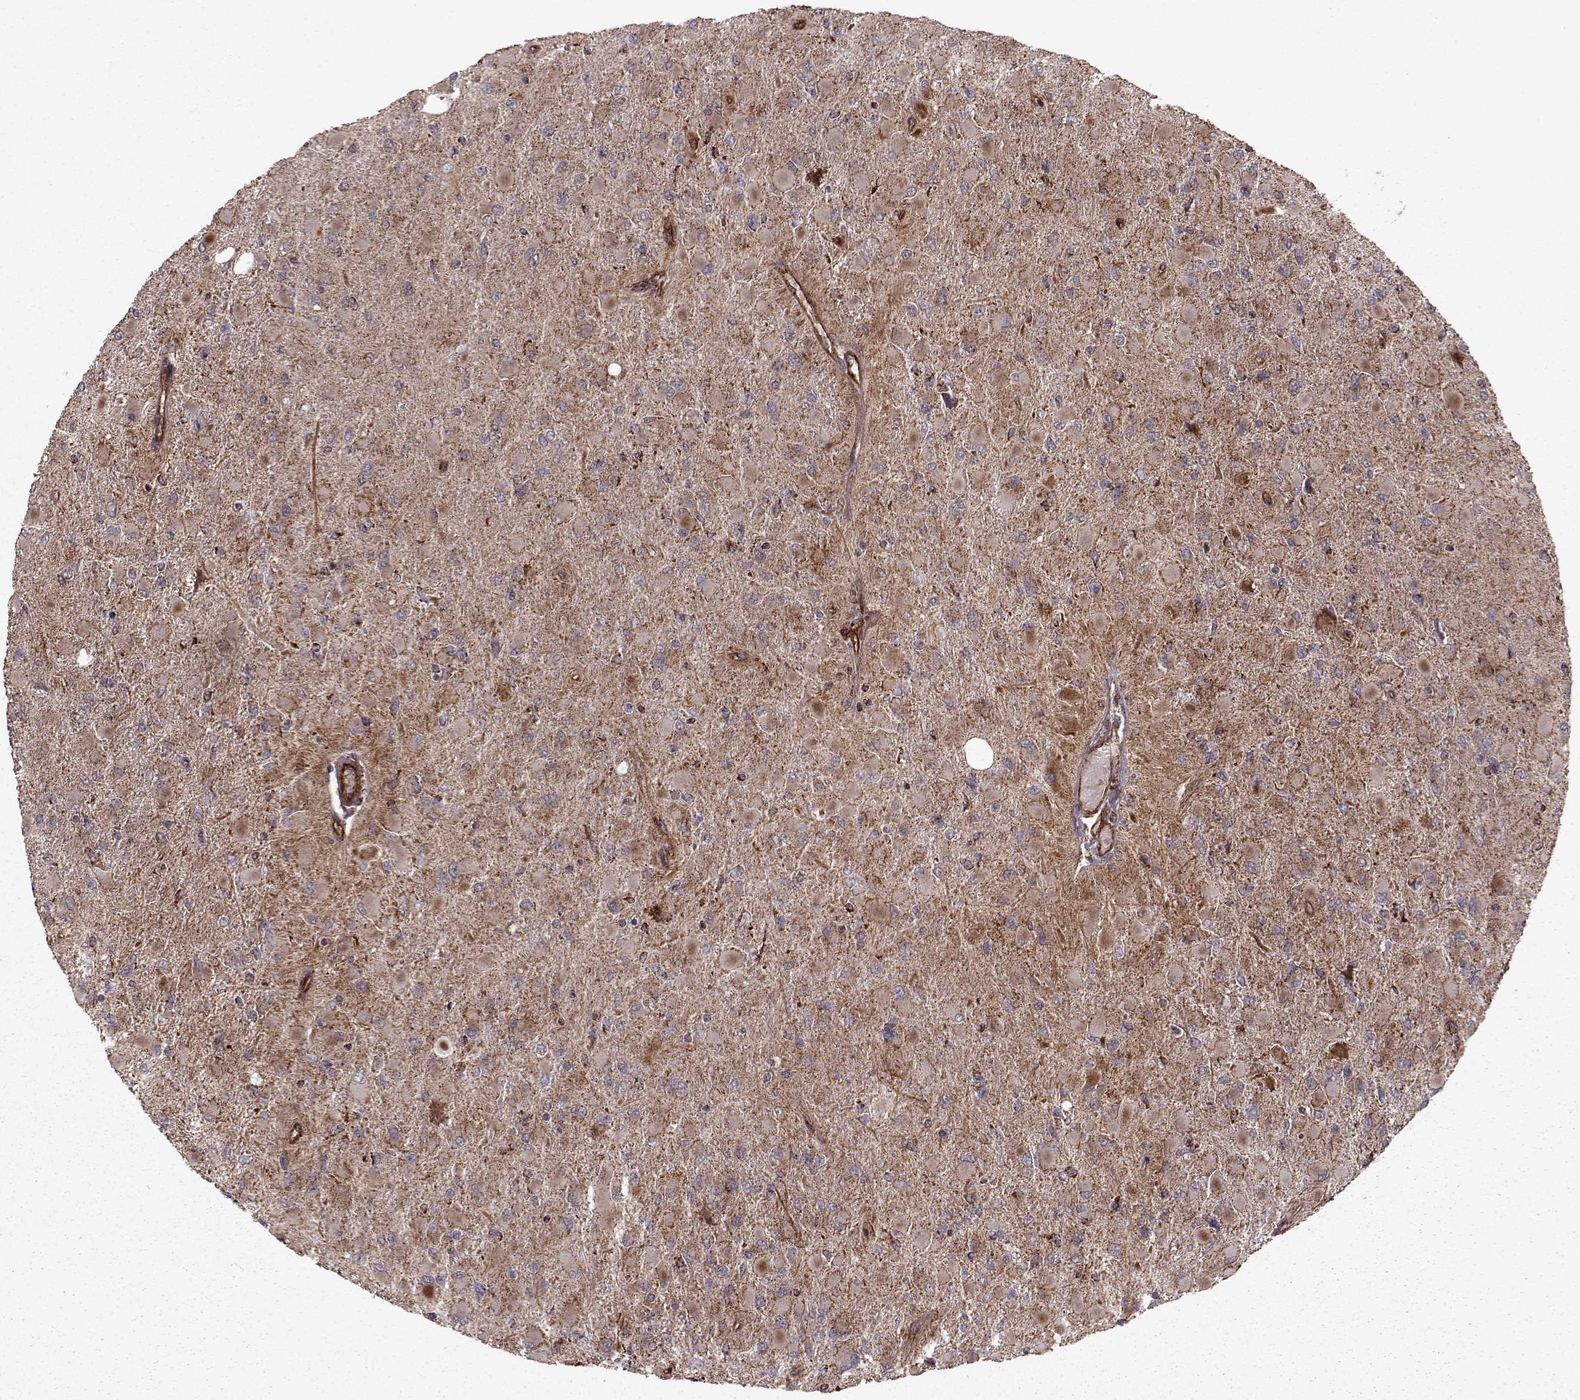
{"staining": {"intensity": "moderate", "quantity": "25%-75%", "location": "cytoplasmic/membranous"}, "tissue": "glioma", "cell_type": "Tumor cells", "image_type": "cancer", "snomed": [{"axis": "morphology", "description": "Glioma, malignant, High grade"}, {"axis": "topography", "description": "Cerebral cortex"}], "caption": "High-grade glioma (malignant) stained for a protein (brown) reveals moderate cytoplasmic/membranous positive staining in approximately 25%-75% of tumor cells.", "gene": "FXN", "patient": {"sex": "female", "age": 36}}